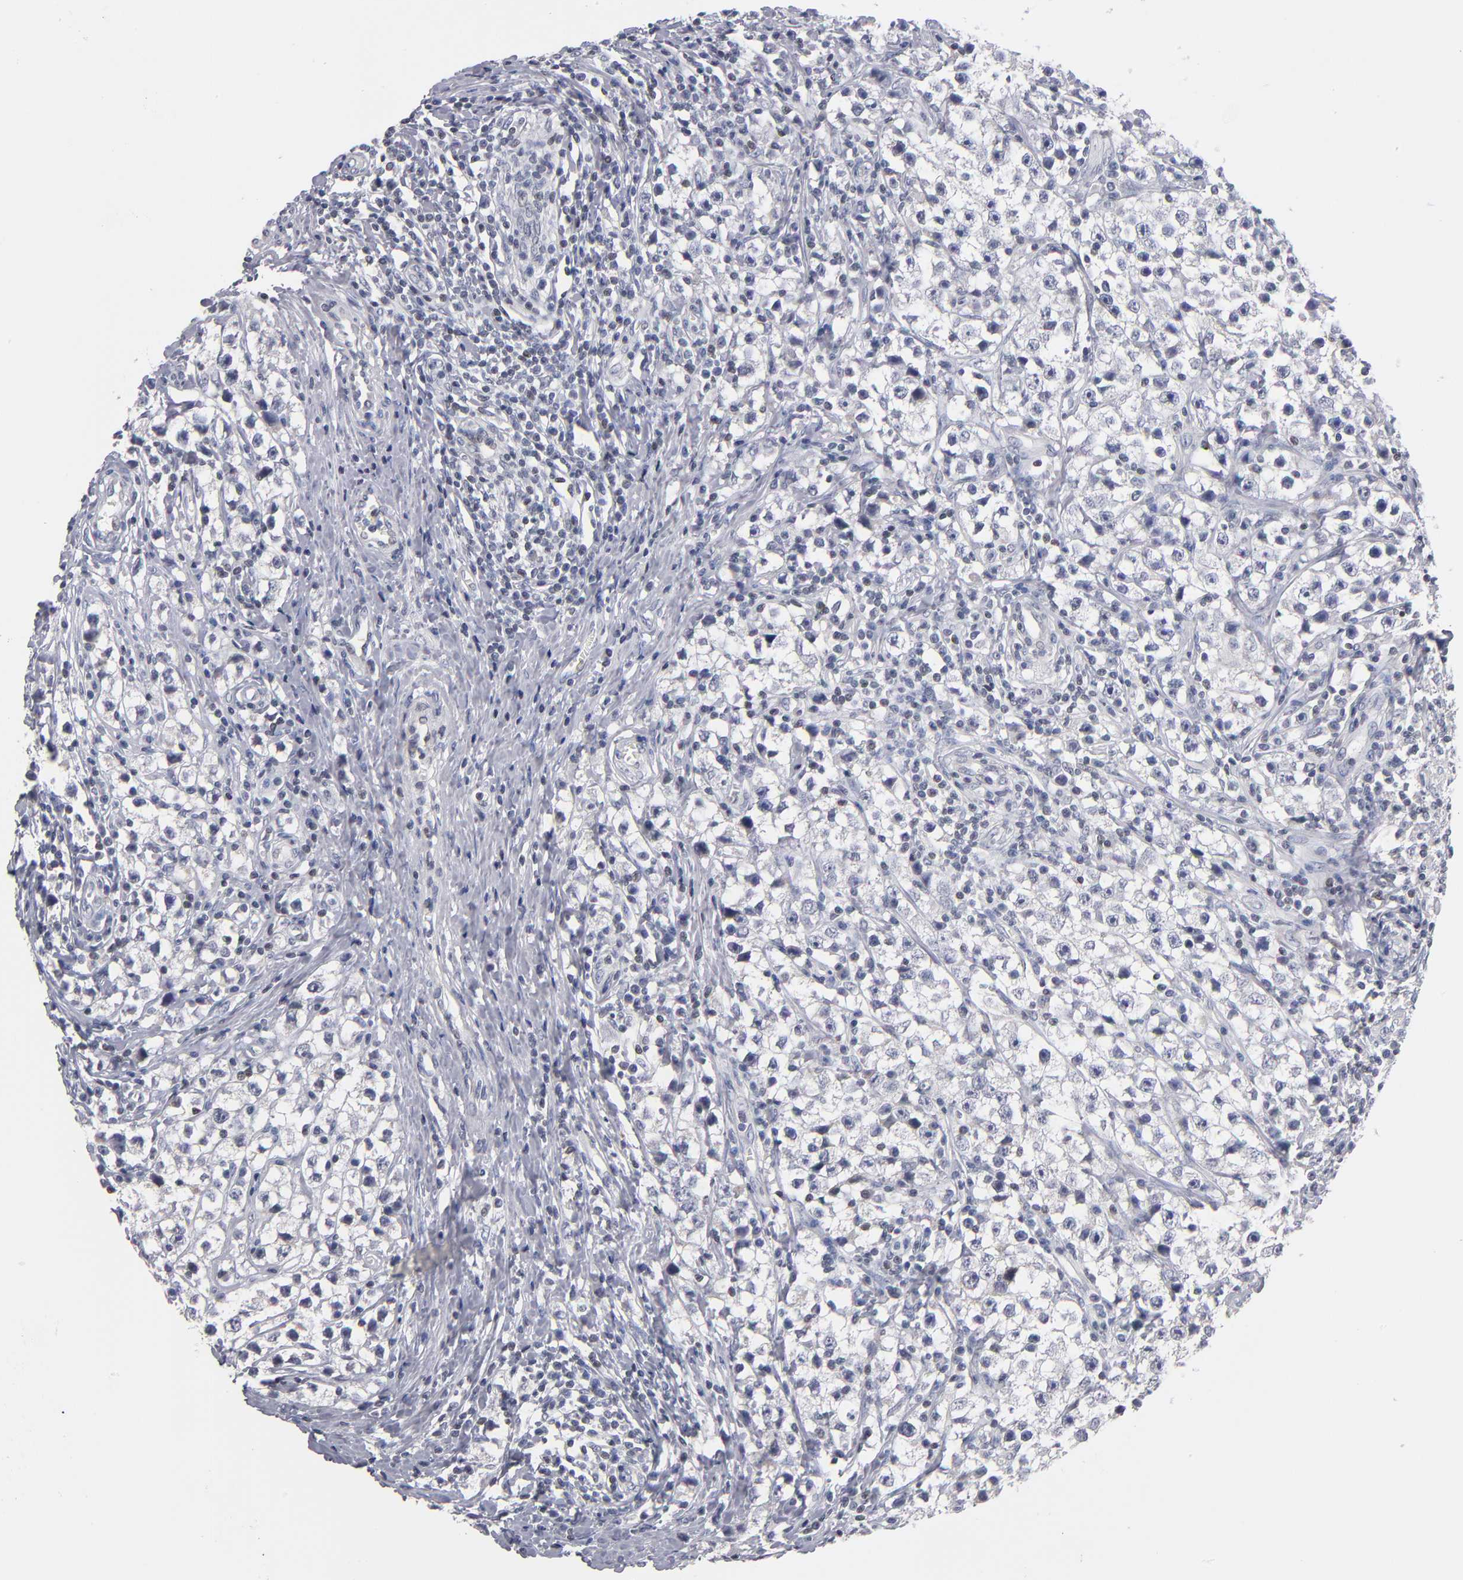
{"staining": {"intensity": "weak", "quantity": "<25%", "location": "nuclear"}, "tissue": "testis cancer", "cell_type": "Tumor cells", "image_type": "cancer", "snomed": [{"axis": "morphology", "description": "Seminoma, NOS"}, {"axis": "topography", "description": "Testis"}], "caption": "The histopathology image displays no significant expression in tumor cells of testis seminoma. (Immunohistochemistry (ihc), brightfield microscopy, high magnification).", "gene": "ODF2", "patient": {"sex": "male", "age": 35}}